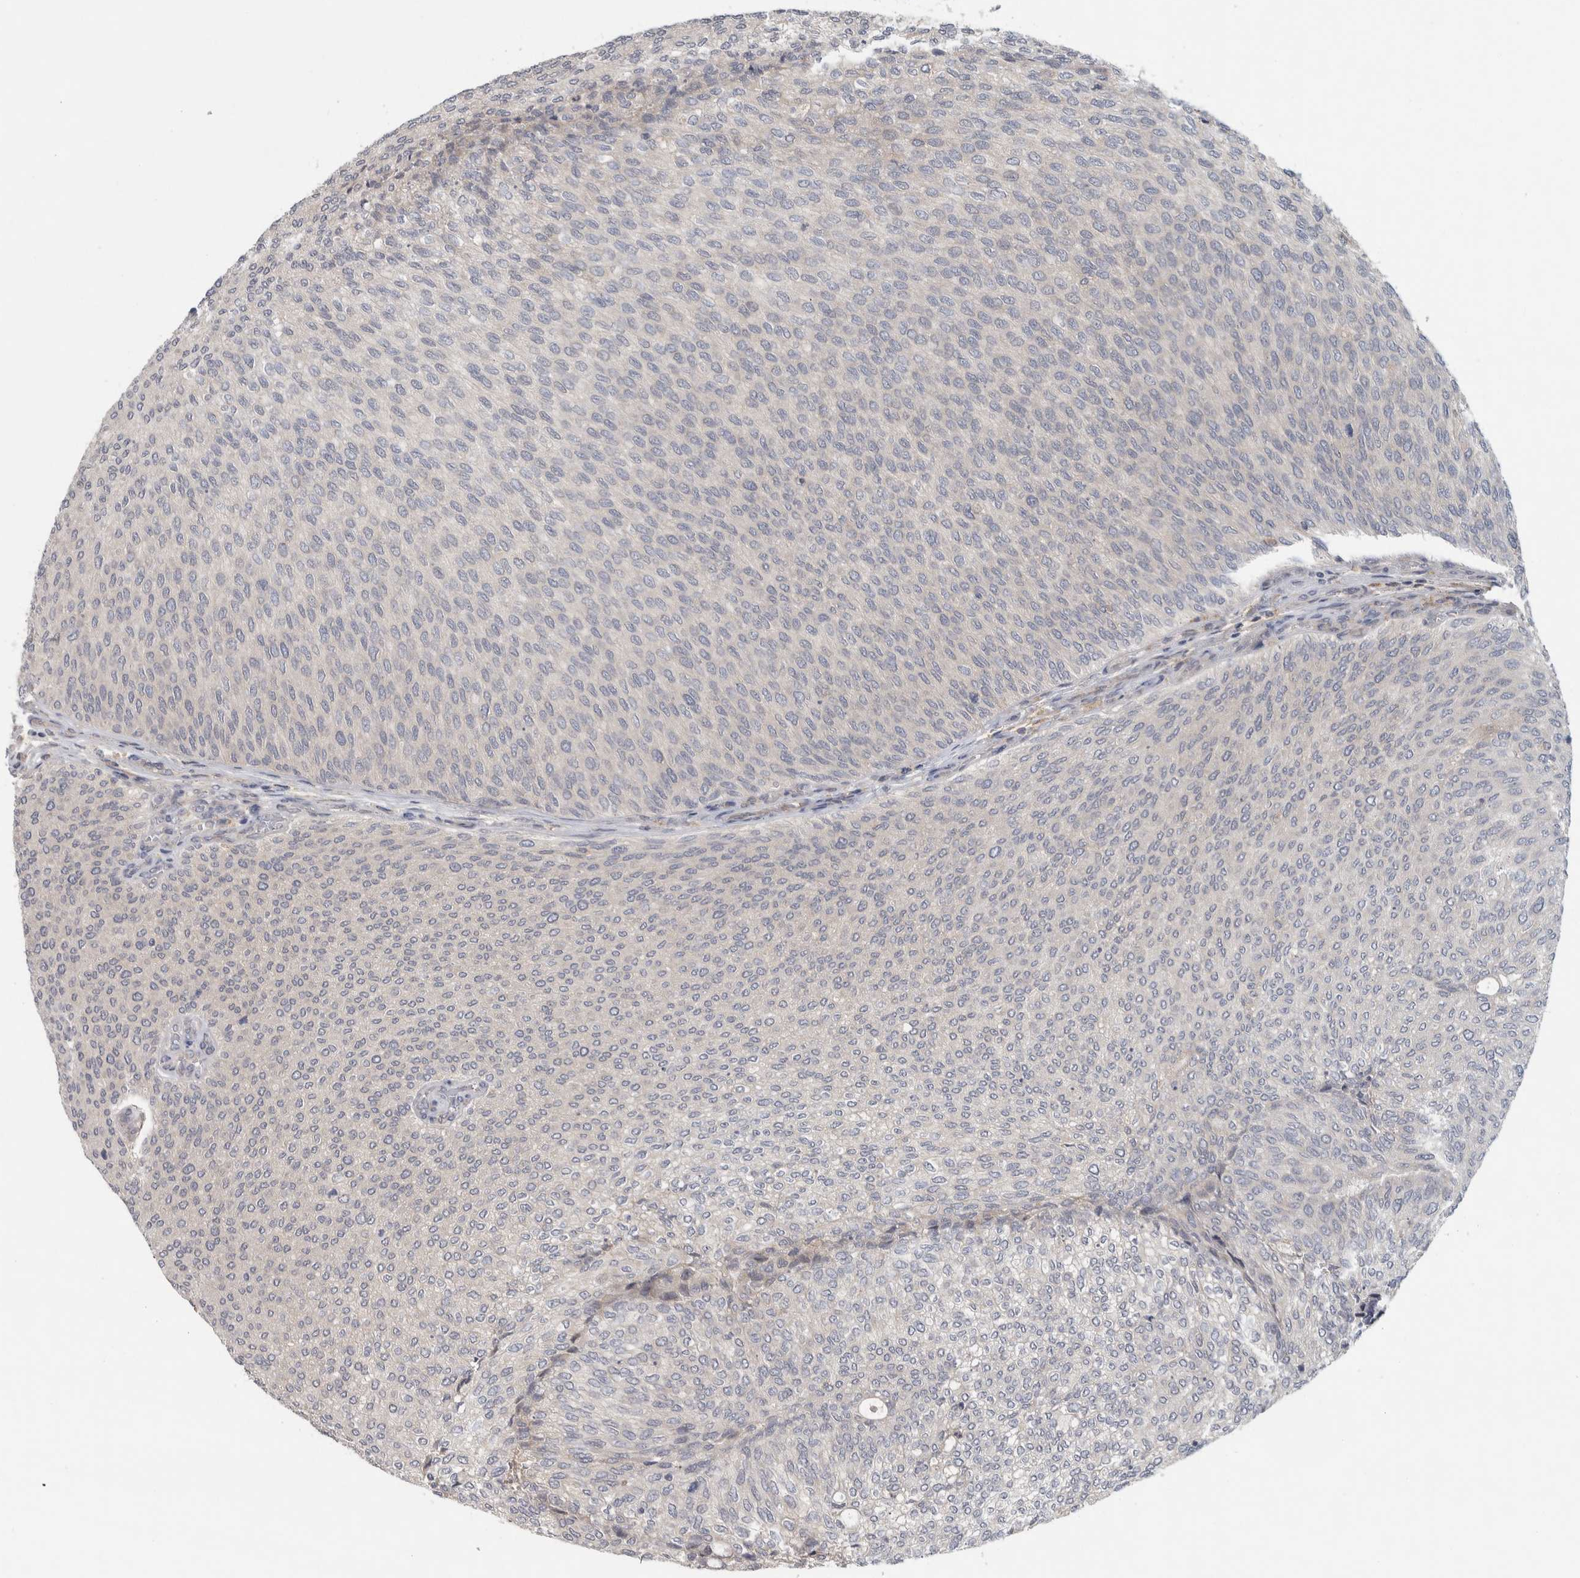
{"staining": {"intensity": "negative", "quantity": "none", "location": "none"}, "tissue": "urothelial cancer", "cell_type": "Tumor cells", "image_type": "cancer", "snomed": [{"axis": "morphology", "description": "Urothelial carcinoma, Low grade"}, {"axis": "topography", "description": "Urinary bladder"}], "caption": "A high-resolution photomicrograph shows immunohistochemistry staining of low-grade urothelial carcinoma, which demonstrates no significant staining in tumor cells.", "gene": "ADPRM", "patient": {"sex": "female", "age": 79}}